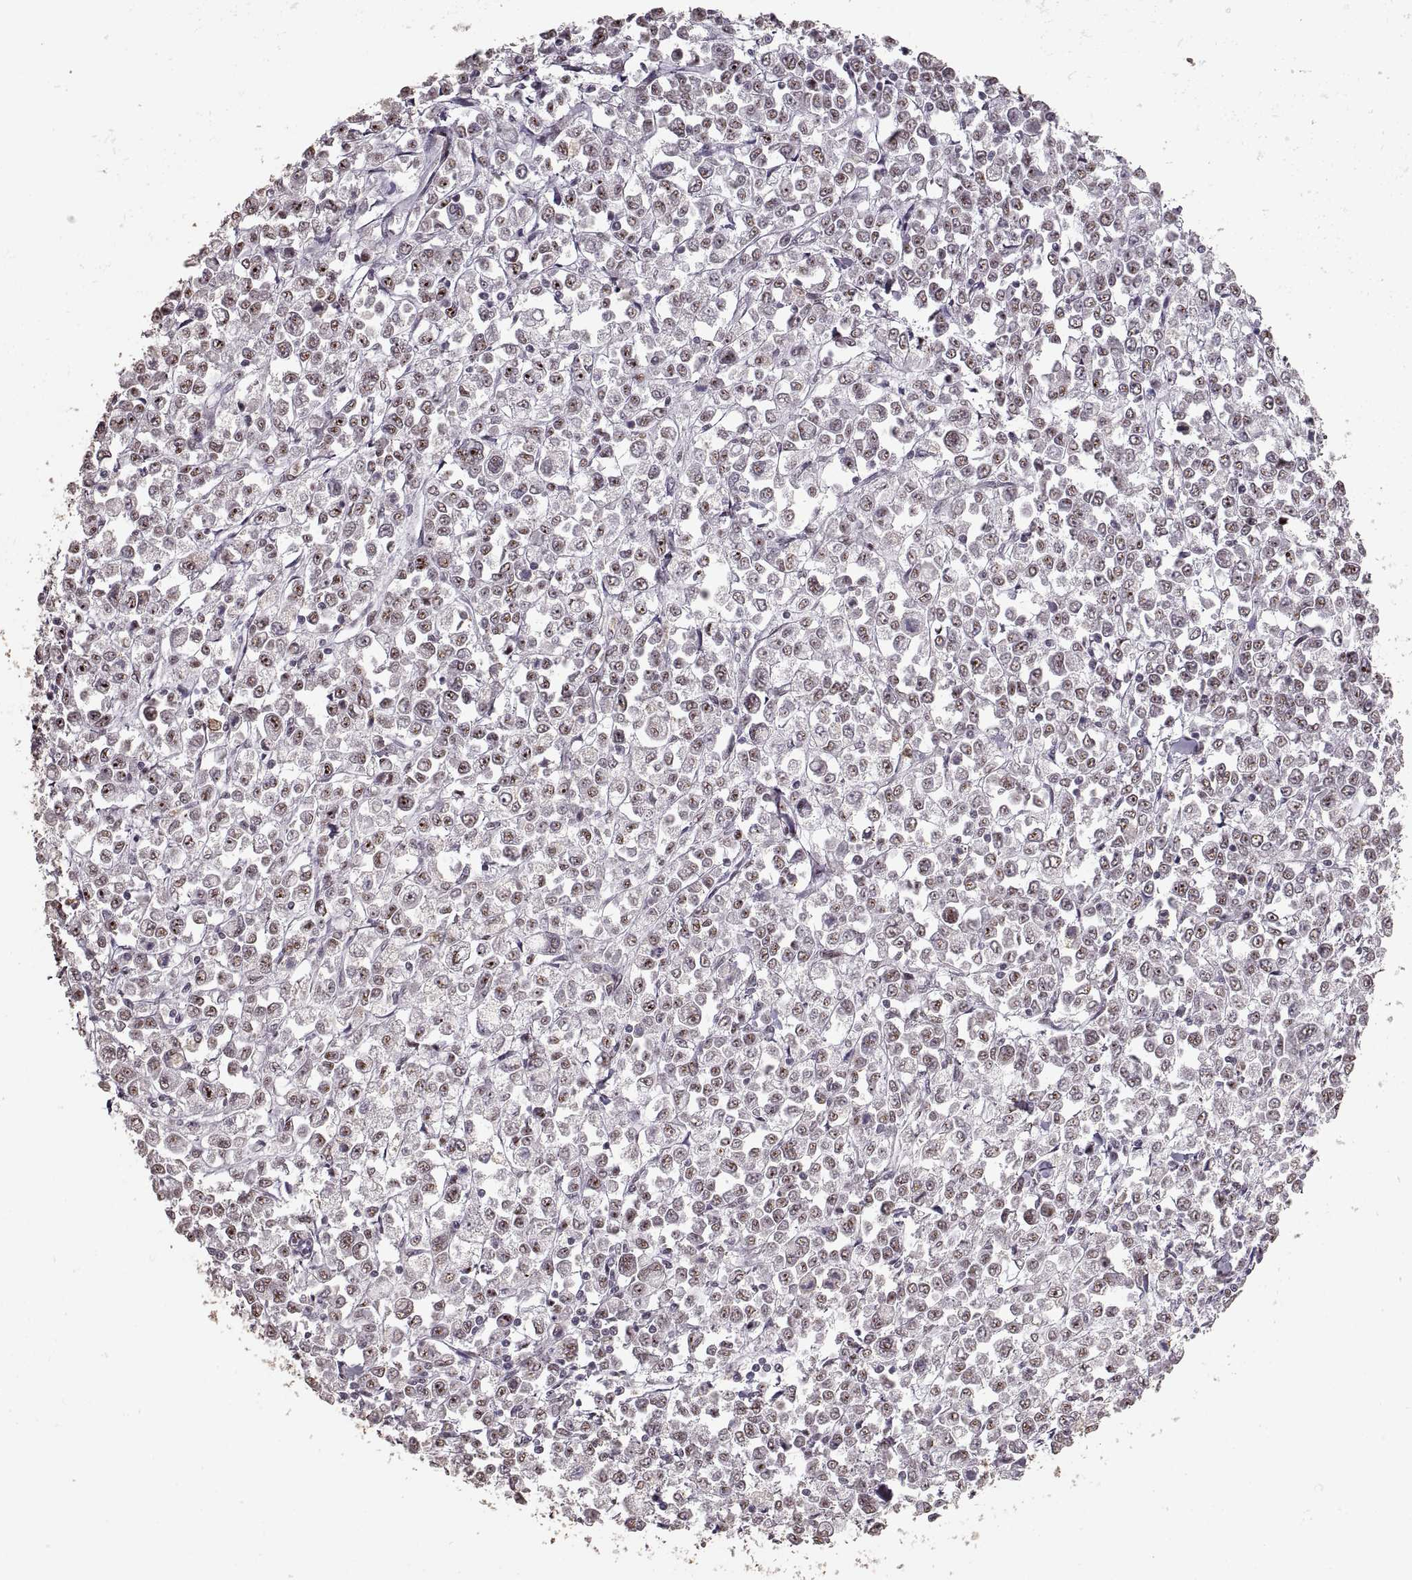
{"staining": {"intensity": "negative", "quantity": "none", "location": "none"}, "tissue": "stomach cancer", "cell_type": "Tumor cells", "image_type": "cancer", "snomed": [{"axis": "morphology", "description": "Adenocarcinoma, NOS"}, {"axis": "topography", "description": "Stomach, upper"}], "caption": "Tumor cells show no significant staining in stomach cancer (adenocarcinoma). Nuclei are stained in blue.", "gene": "PALS1", "patient": {"sex": "male", "age": 70}}